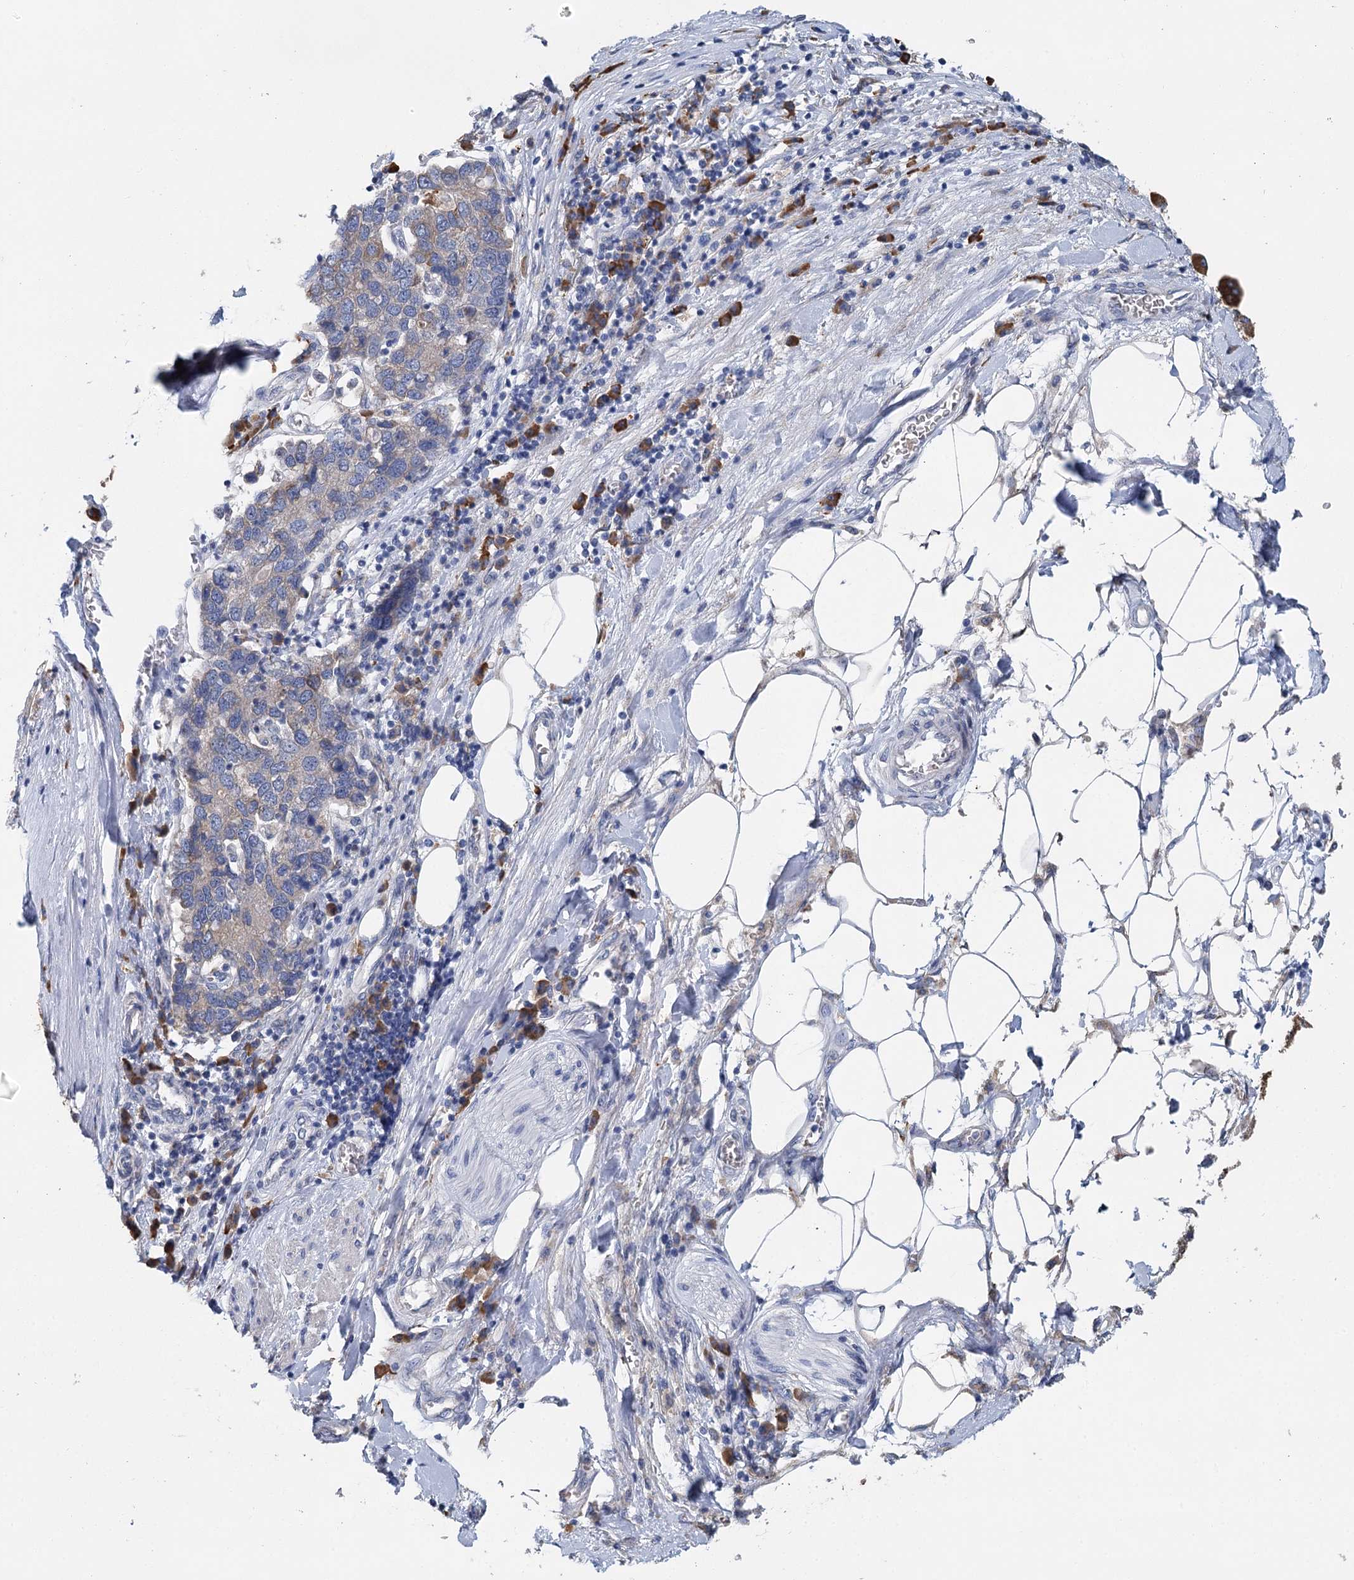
{"staining": {"intensity": "weak", "quantity": "<25%", "location": "cytoplasmic/membranous"}, "tissue": "pancreatic cancer", "cell_type": "Tumor cells", "image_type": "cancer", "snomed": [{"axis": "morphology", "description": "Adenocarcinoma, NOS"}, {"axis": "topography", "description": "Pancreas"}], "caption": "Human pancreatic adenocarcinoma stained for a protein using immunohistochemistry (IHC) exhibits no expression in tumor cells.", "gene": "ANKRD16", "patient": {"sex": "female", "age": 61}}